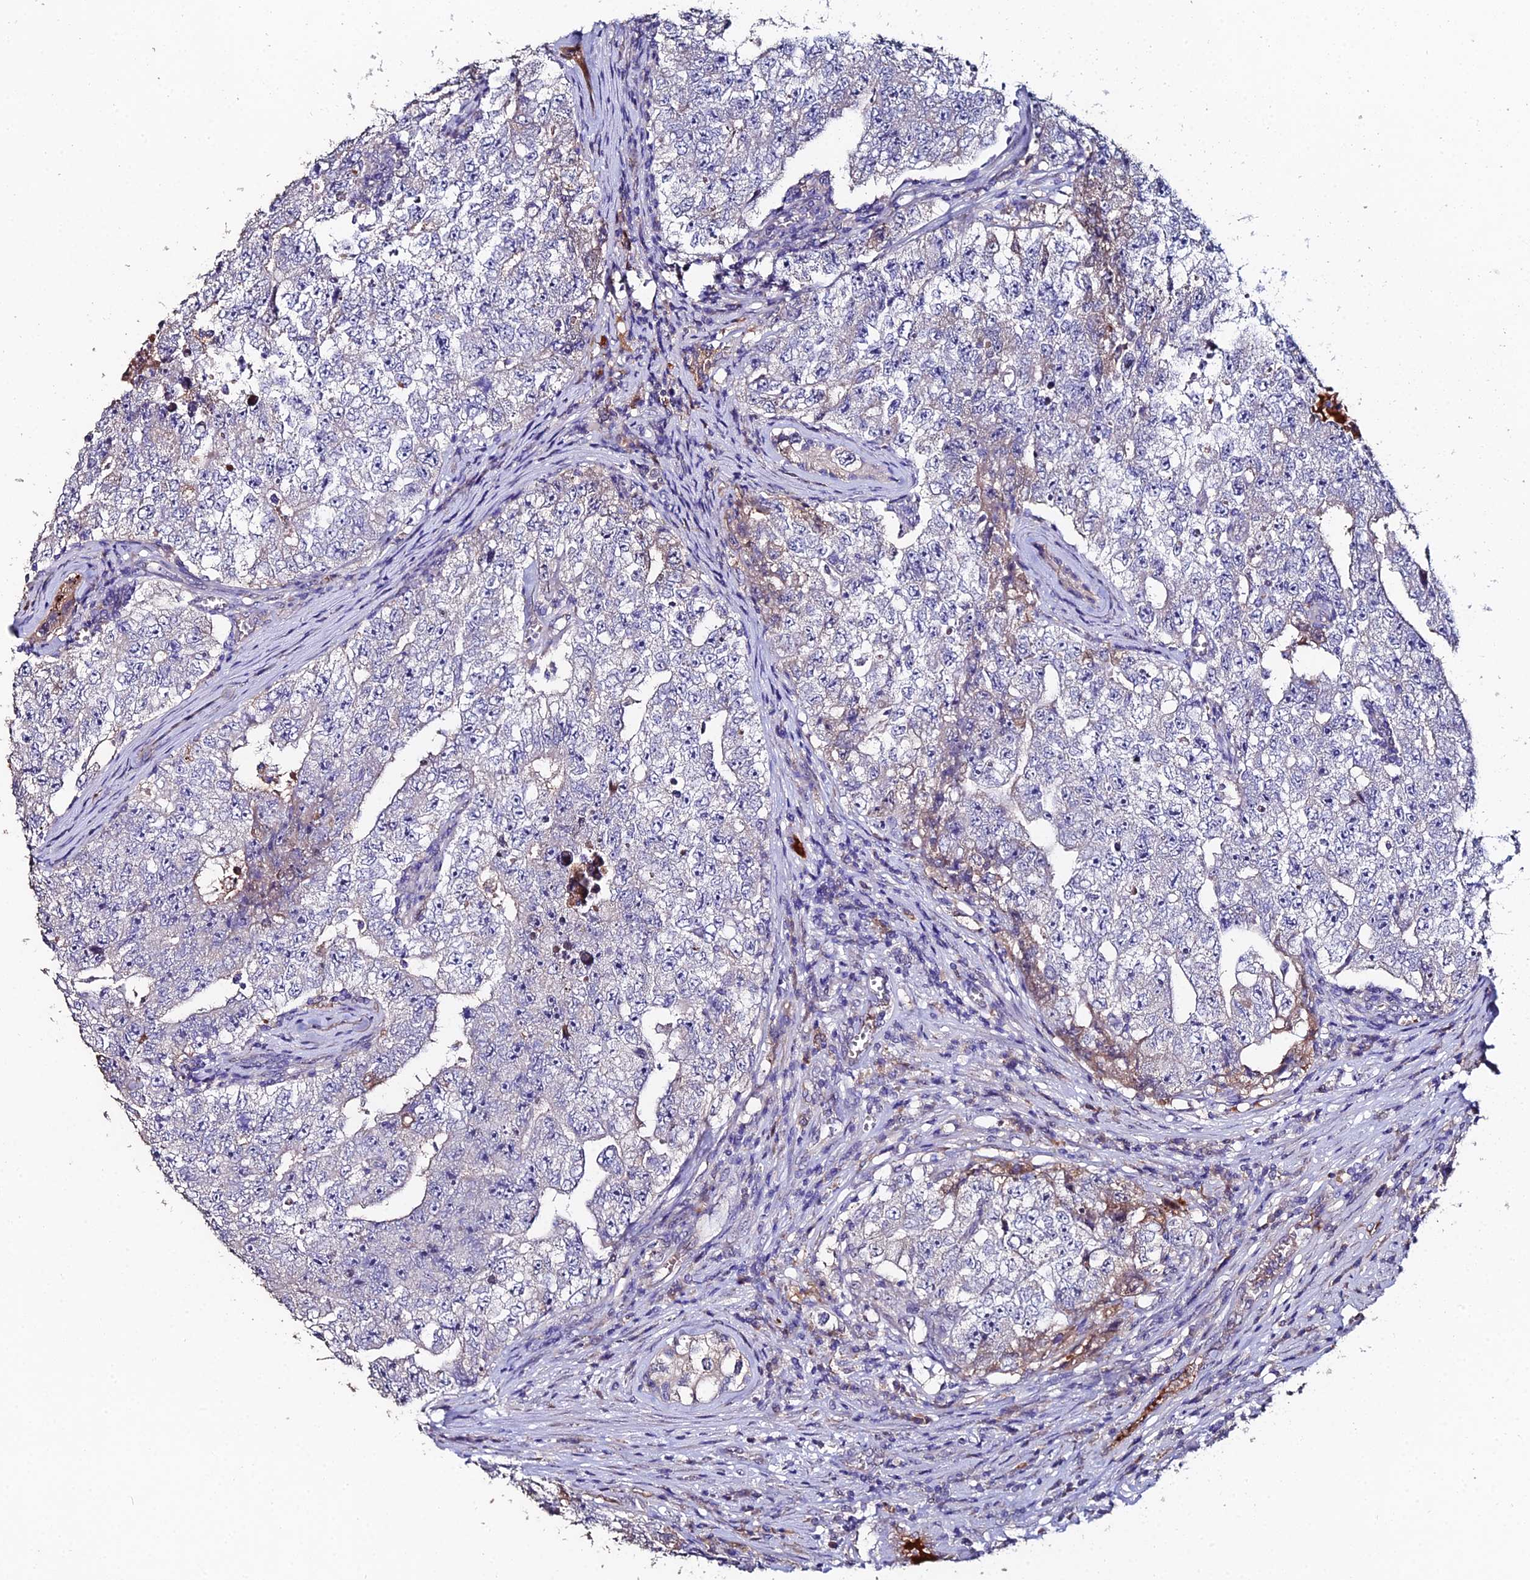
{"staining": {"intensity": "weak", "quantity": "<25%", "location": "cytoplasmic/membranous"}, "tissue": "testis cancer", "cell_type": "Tumor cells", "image_type": "cancer", "snomed": [{"axis": "morphology", "description": "Carcinoma, Embryonal, NOS"}, {"axis": "topography", "description": "Testis"}], "caption": "The micrograph displays no staining of tumor cells in embryonal carcinoma (testis).", "gene": "ESRRG", "patient": {"sex": "male", "age": 17}}